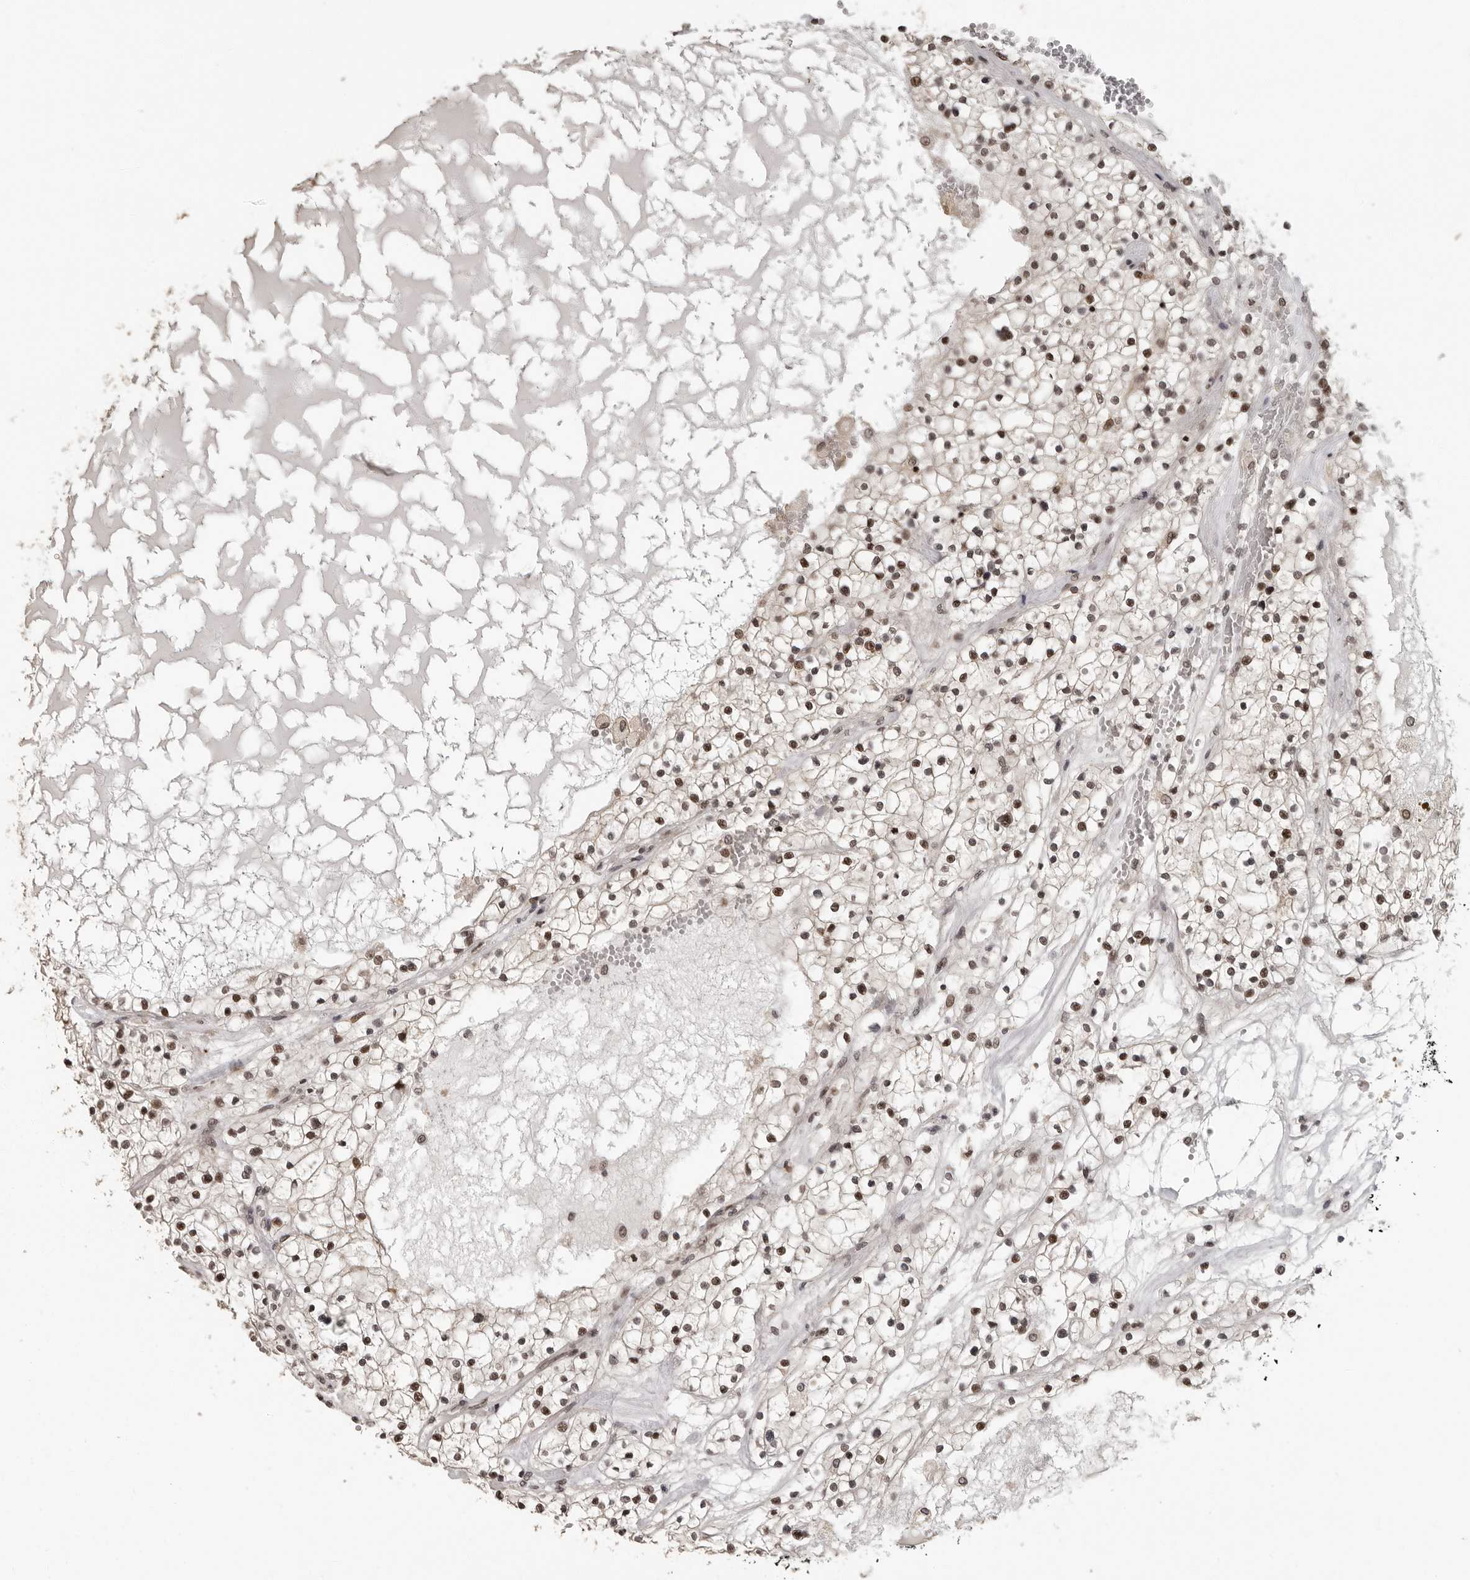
{"staining": {"intensity": "moderate", "quantity": "25%-75%", "location": "nuclear"}, "tissue": "renal cancer", "cell_type": "Tumor cells", "image_type": "cancer", "snomed": [{"axis": "morphology", "description": "Normal tissue, NOS"}, {"axis": "morphology", "description": "Adenocarcinoma, NOS"}, {"axis": "topography", "description": "Kidney"}], "caption": "IHC of human renal adenocarcinoma displays medium levels of moderate nuclear expression in about 25%-75% of tumor cells.", "gene": "ORC1", "patient": {"sex": "male", "age": 68}}